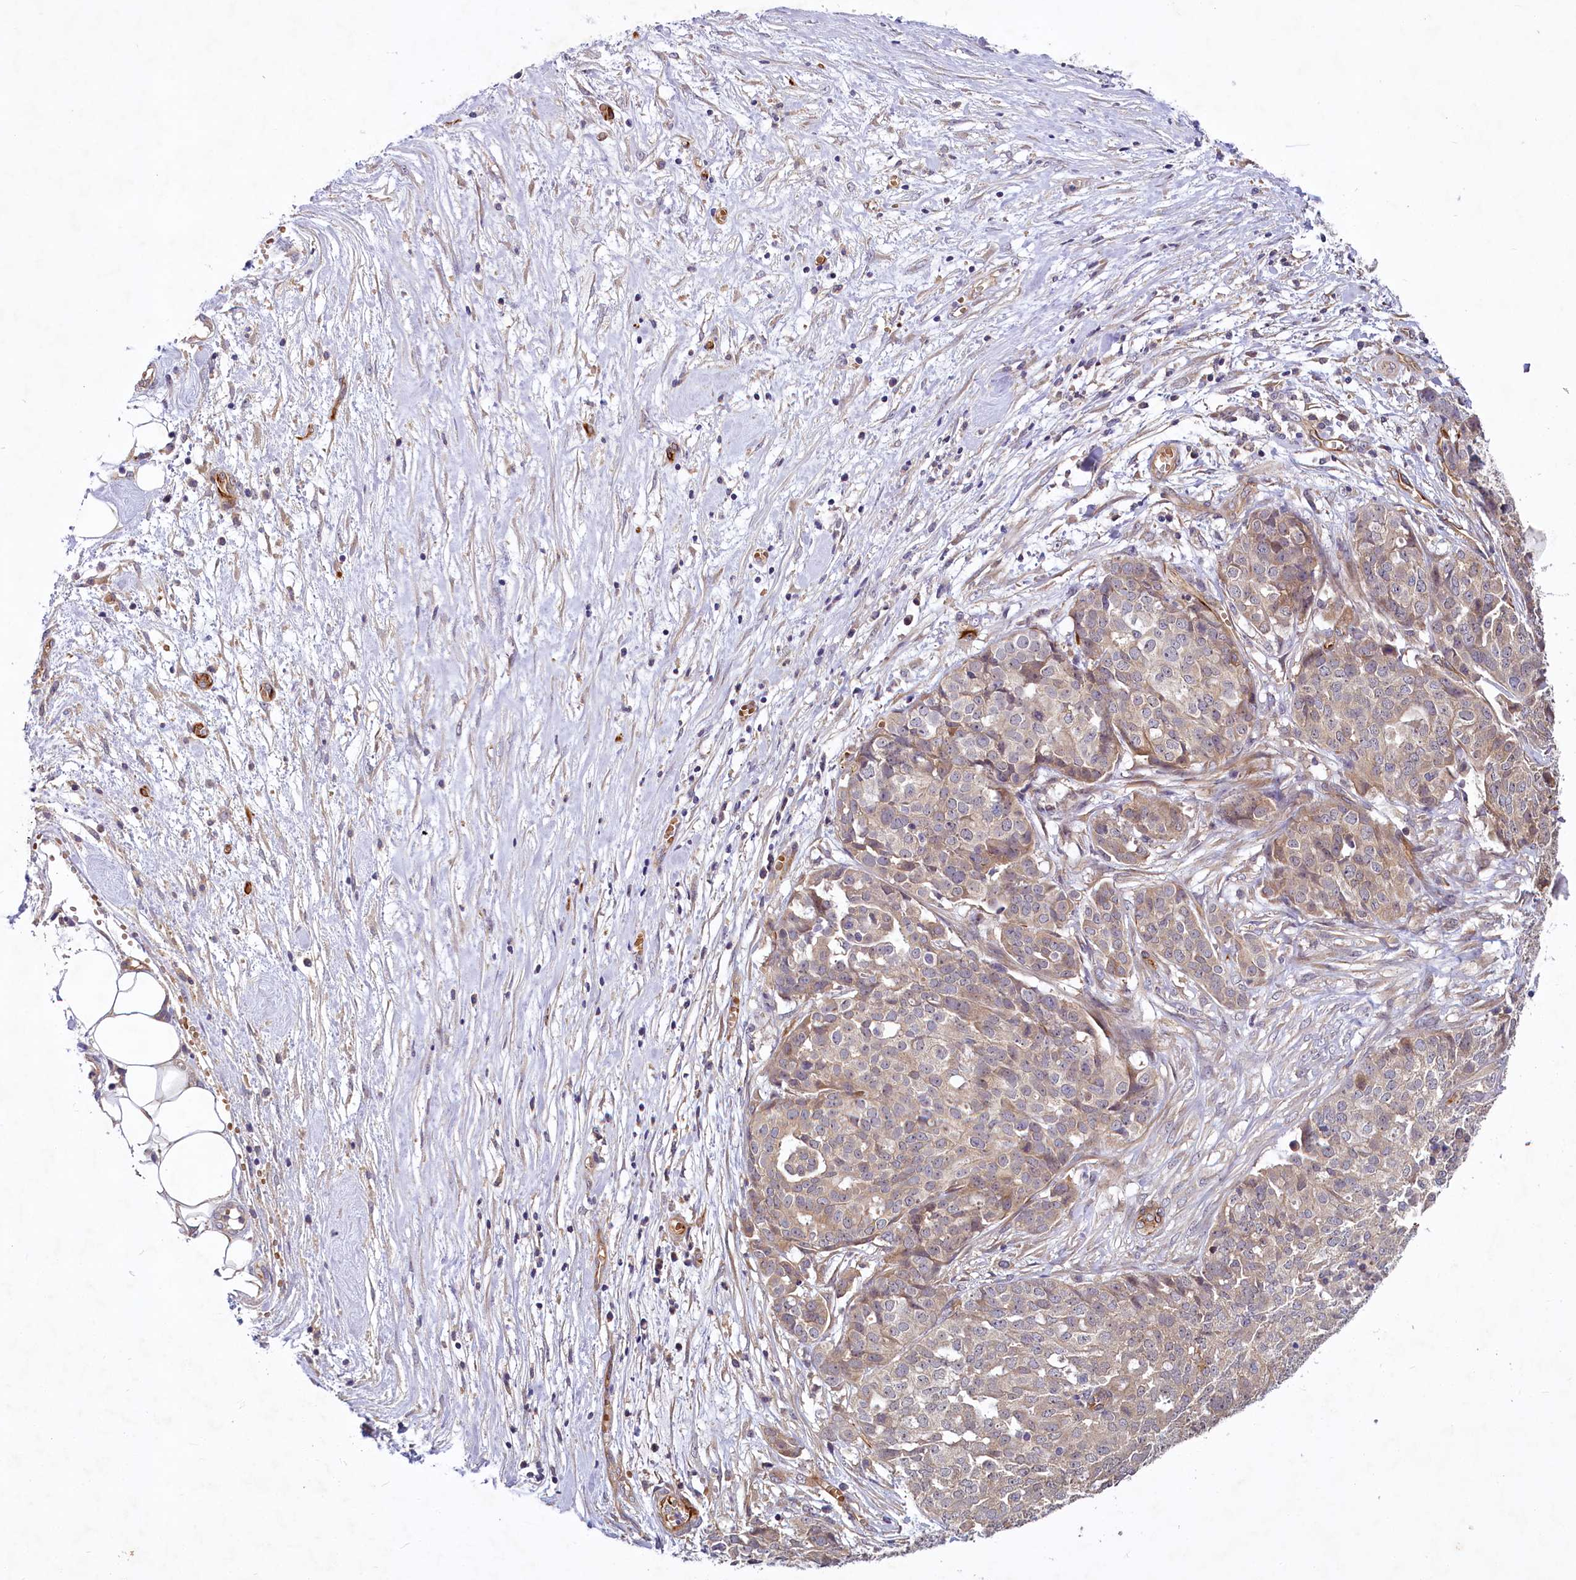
{"staining": {"intensity": "weak", "quantity": "25%-75%", "location": "cytoplasmic/membranous"}, "tissue": "ovarian cancer", "cell_type": "Tumor cells", "image_type": "cancer", "snomed": [{"axis": "morphology", "description": "Cystadenocarcinoma, serous, NOS"}, {"axis": "topography", "description": "Soft tissue"}, {"axis": "topography", "description": "Ovary"}], "caption": "This photomicrograph displays serous cystadenocarcinoma (ovarian) stained with IHC to label a protein in brown. The cytoplasmic/membranous of tumor cells show weak positivity for the protein. Nuclei are counter-stained blue.", "gene": "PKN2", "patient": {"sex": "female", "age": 57}}